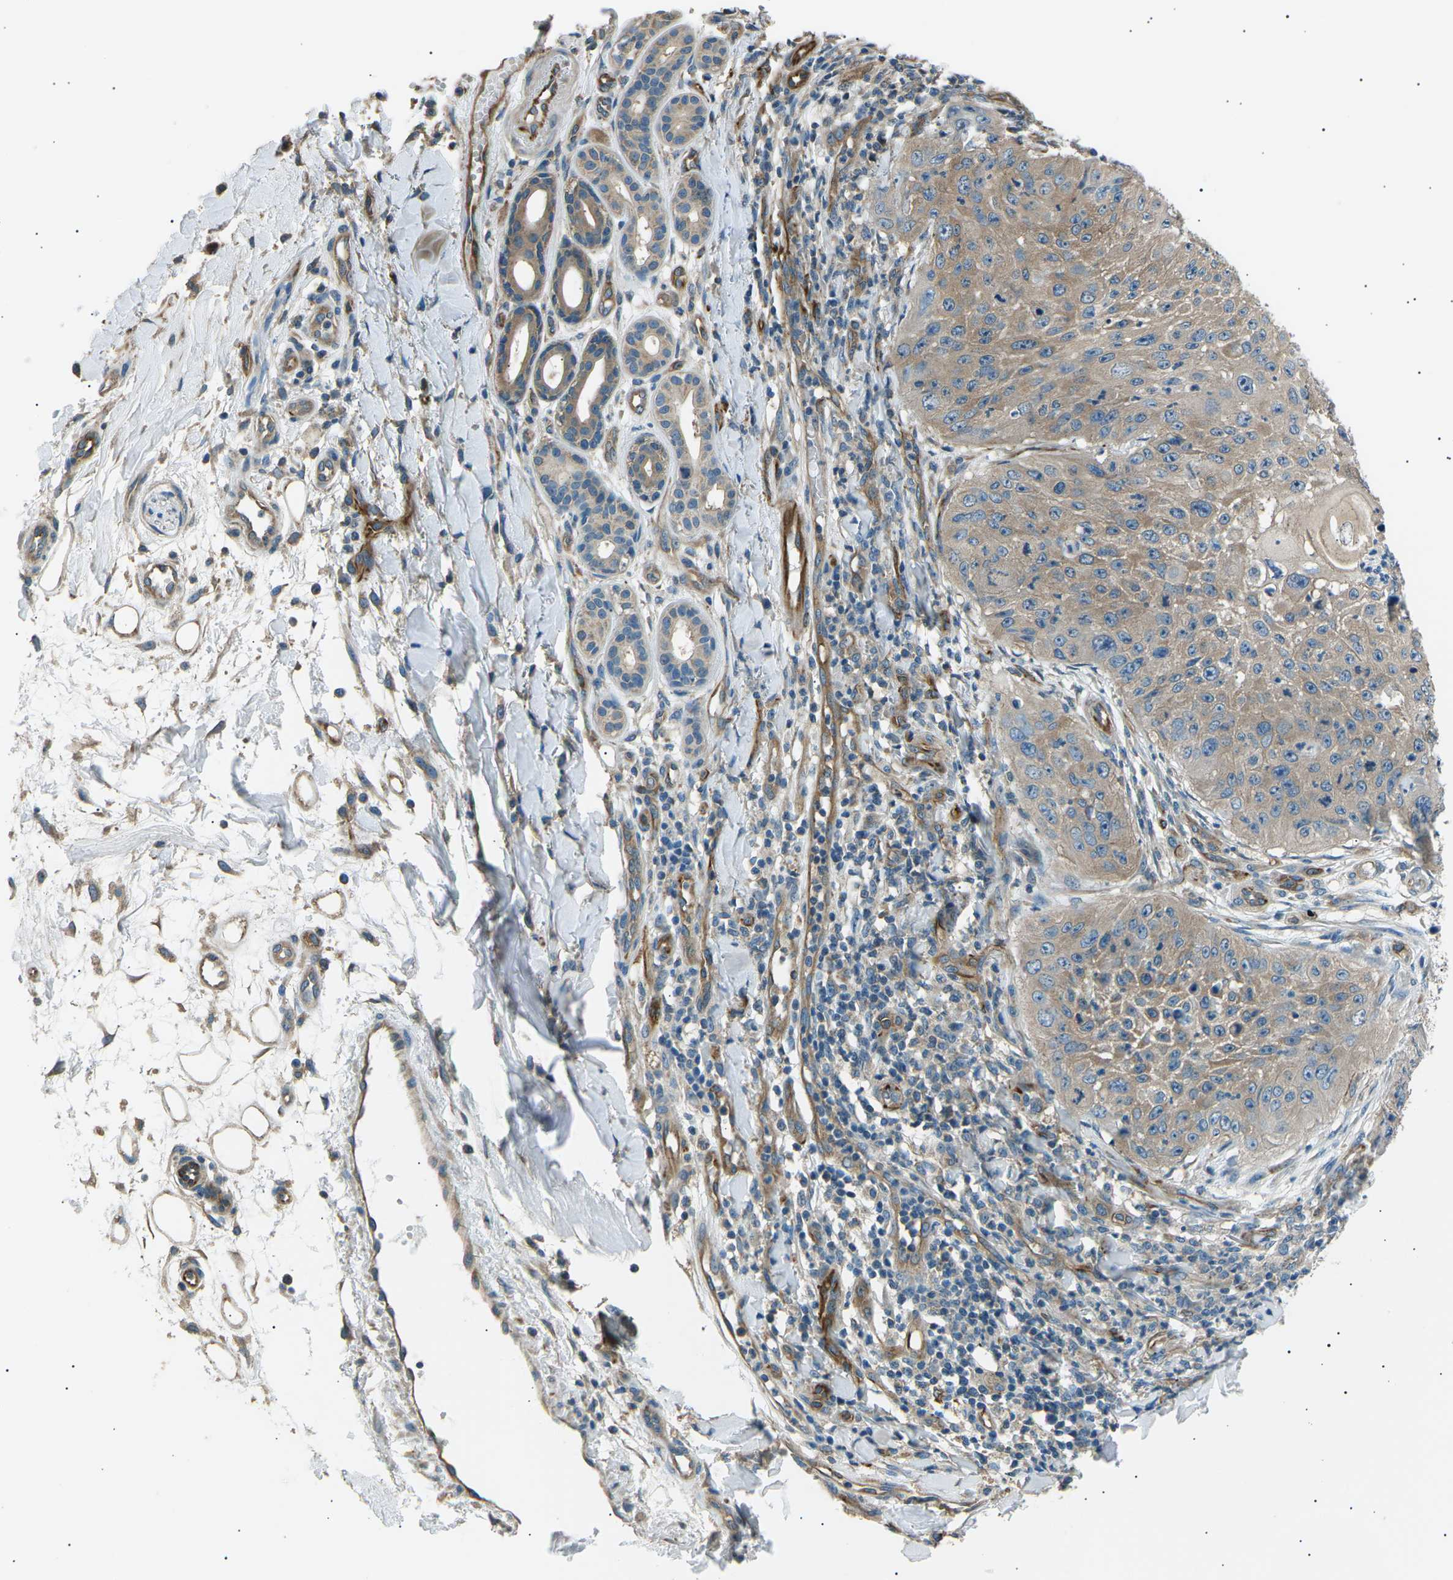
{"staining": {"intensity": "moderate", "quantity": ">75%", "location": "cytoplasmic/membranous"}, "tissue": "skin cancer", "cell_type": "Tumor cells", "image_type": "cancer", "snomed": [{"axis": "morphology", "description": "Squamous cell carcinoma, NOS"}, {"axis": "topography", "description": "Skin"}], "caption": "About >75% of tumor cells in human skin cancer display moderate cytoplasmic/membranous protein staining as visualized by brown immunohistochemical staining.", "gene": "SLK", "patient": {"sex": "female", "age": 80}}